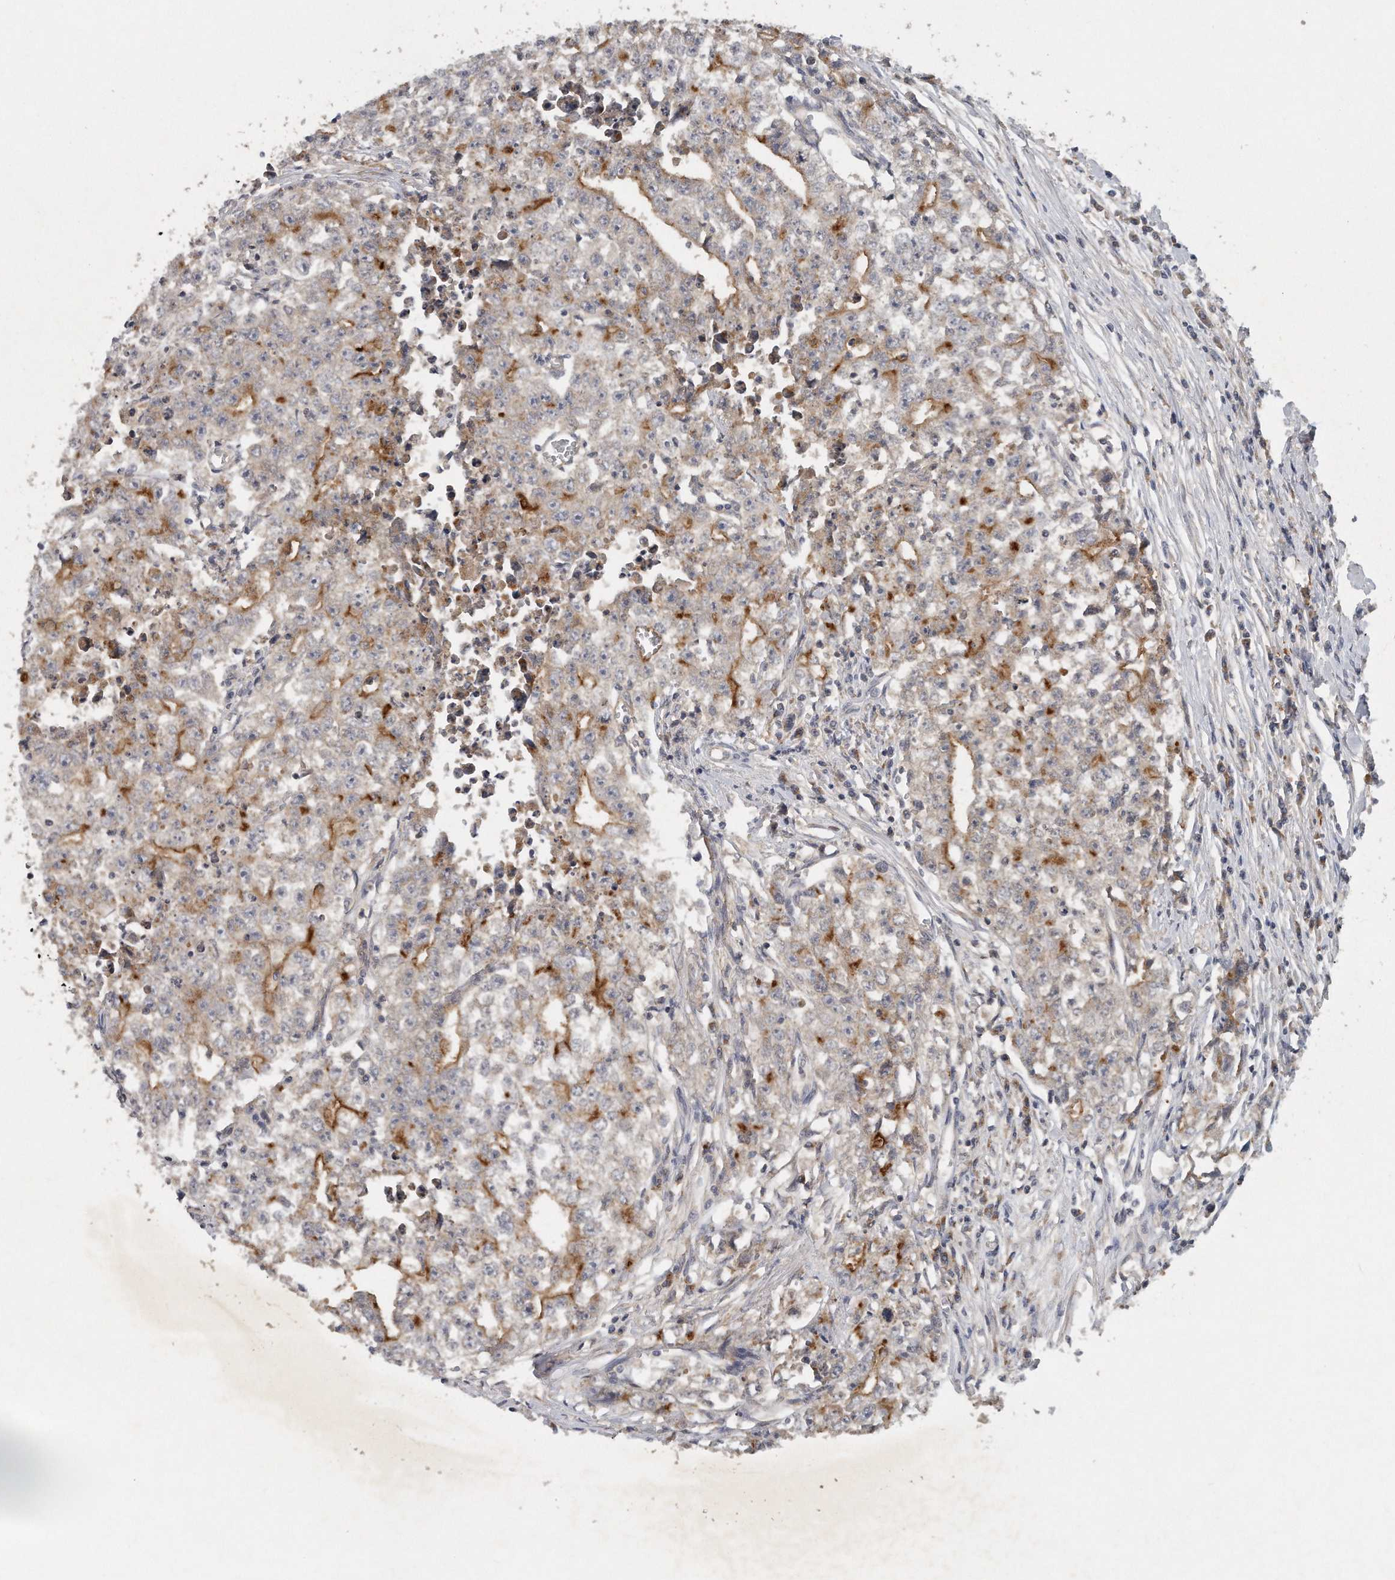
{"staining": {"intensity": "moderate", "quantity": "25%-75%", "location": "cytoplasmic/membranous"}, "tissue": "testis cancer", "cell_type": "Tumor cells", "image_type": "cancer", "snomed": [{"axis": "morphology", "description": "Seminoma, NOS"}, {"axis": "morphology", "description": "Carcinoma, Embryonal, NOS"}, {"axis": "topography", "description": "Testis"}], "caption": "Testis embryonal carcinoma tissue displays moderate cytoplasmic/membranous expression in approximately 25%-75% of tumor cells", "gene": "TRAPPC14", "patient": {"sex": "male", "age": 43}}